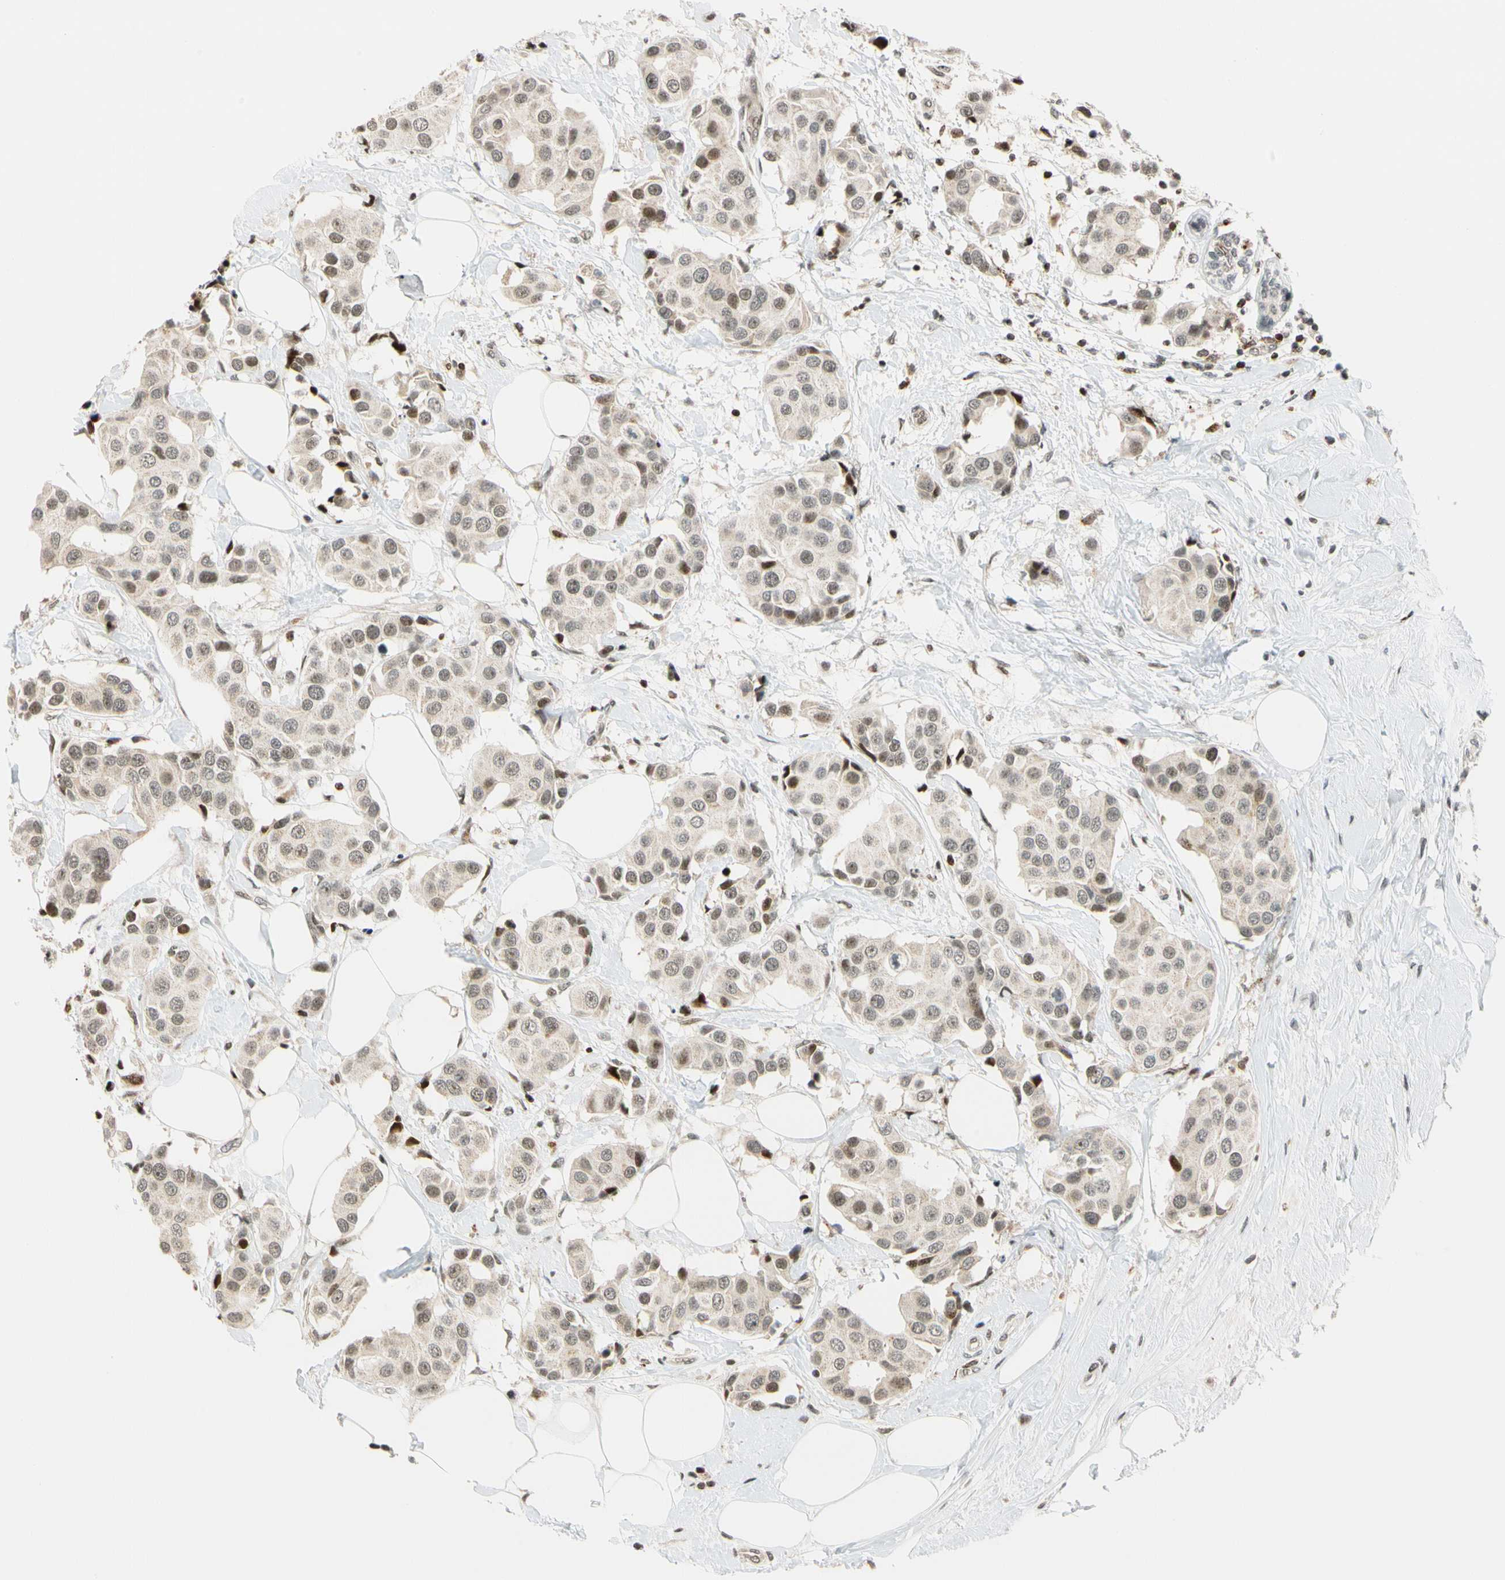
{"staining": {"intensity": "weak", "quantity": "25%-75%", "location": "cytoplasmic/membranous,nuclear"}, "tissue": "breast cancer", "cell_type": "Tumor cells", "image_type": "cancer", "snomed": [{"axis": "morphology", "description": "Normal tissue, NOS"}, {"axis": "morphology", "description": "Duct carcinoma"}, {"axis": "topography", "description": "Breast"}], "caption": "Weak cytoplasmic/membranous and nuclear positivity for a protein is identified in approximately 25%-75% of tumor cells of breast cancer (invasive ductal carcinoma) using immunohistochemistry.", "gene": "CDK7", "patient": {"sex": "female", "age": 39}}